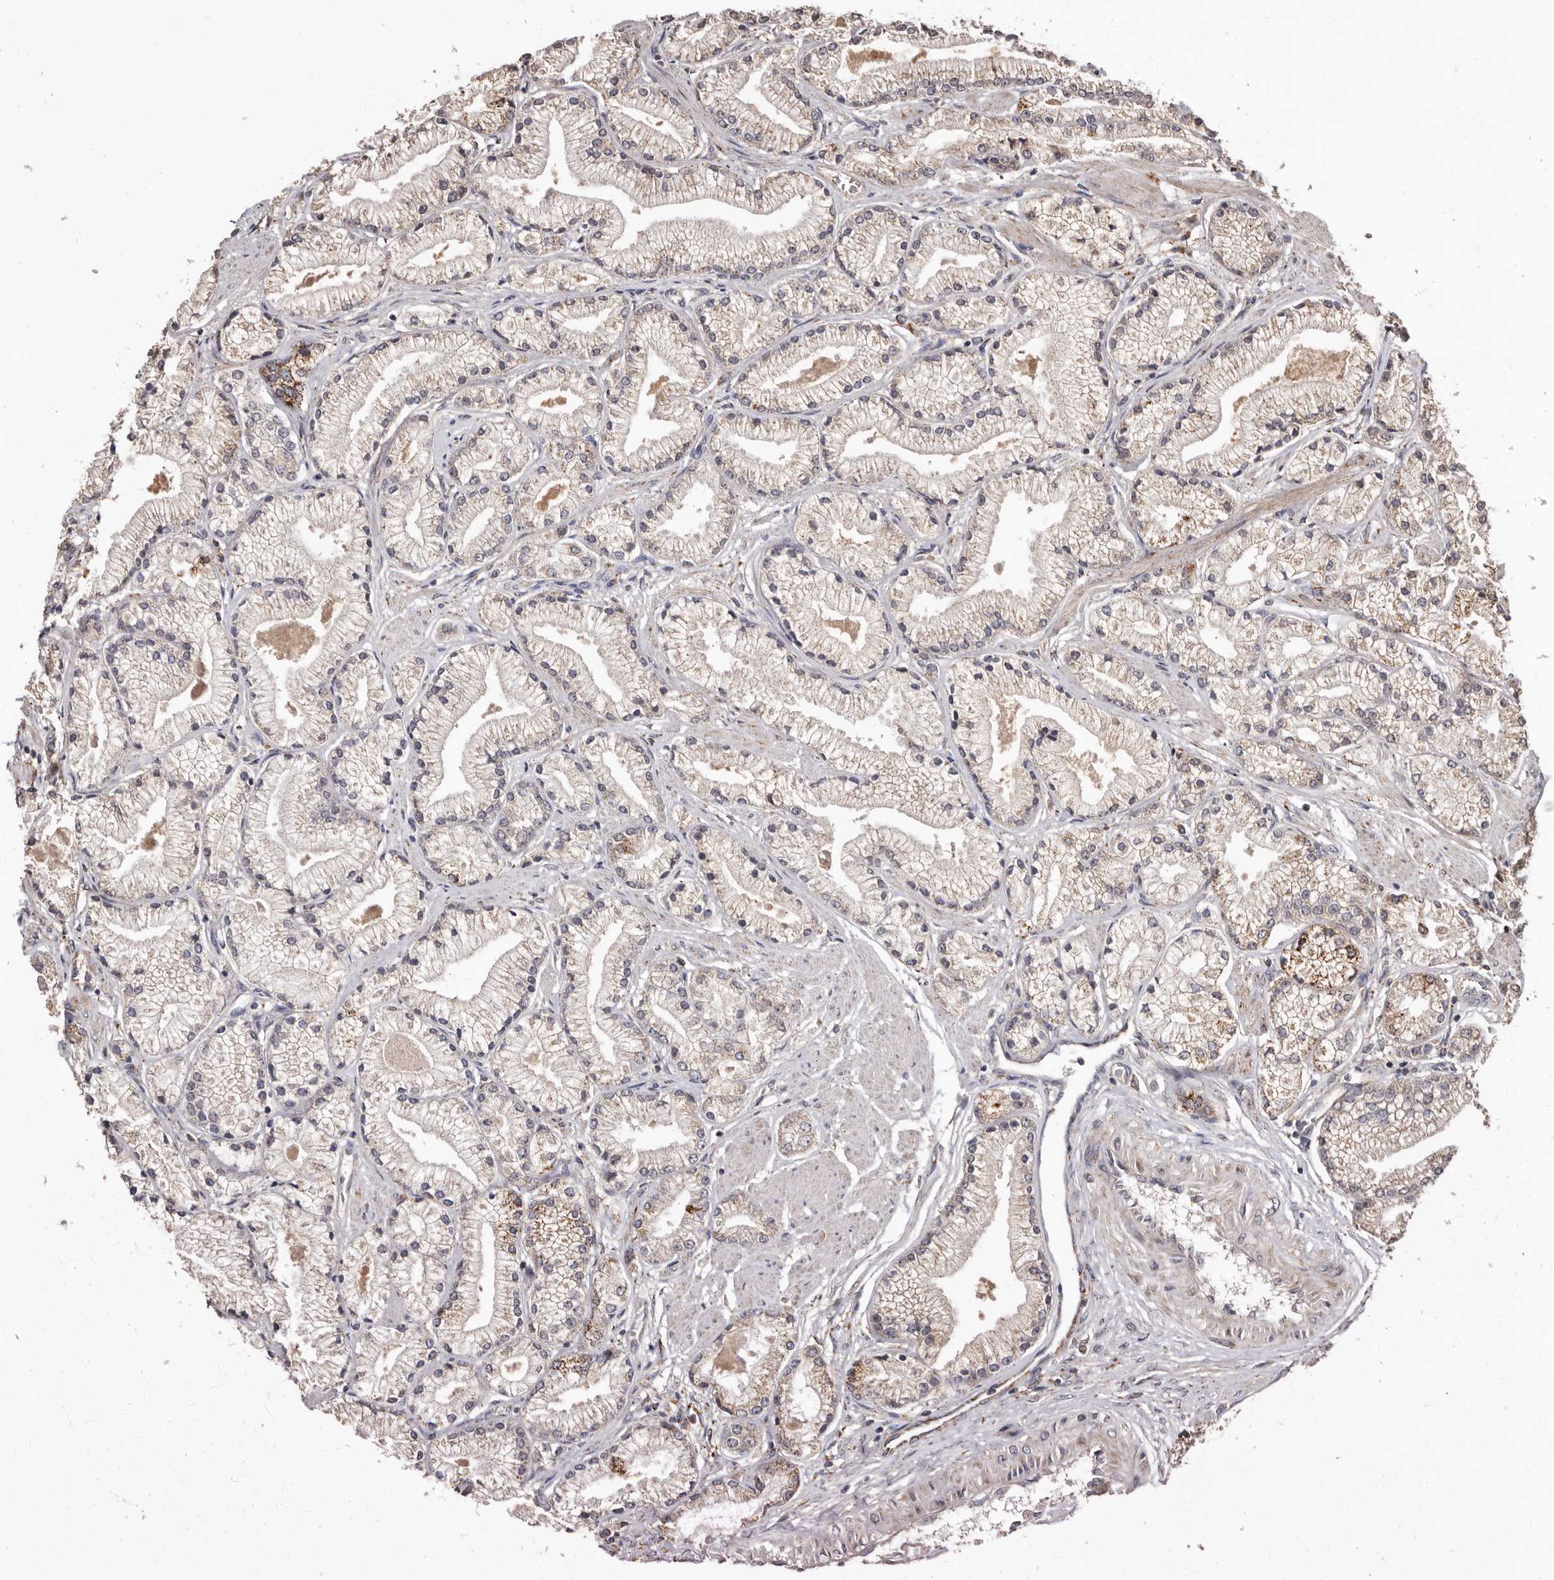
{"staining": {"intensity": "moderate", "quantity": "<25%", "location": "cytoplasmic/membranous"}, "tissue": "prostate cancer", "cell_type": "Tumor cells", "image_type": "cancer", "snomed": [{"axis": "morphology", "description": "Adenocarcinoma, High grade"}, {"axis": "topography", "description": "Prostate"}], "caption": "Moderate cytoplasmic/membranous staining for a protein is seen in approximately <25% of tumor cells of prostate cancer (adenocarcinoma (high-grade)) using immunohistochemistry.", "gene": "AKAP7", "patient": {"sex": "male", "age": 50}}